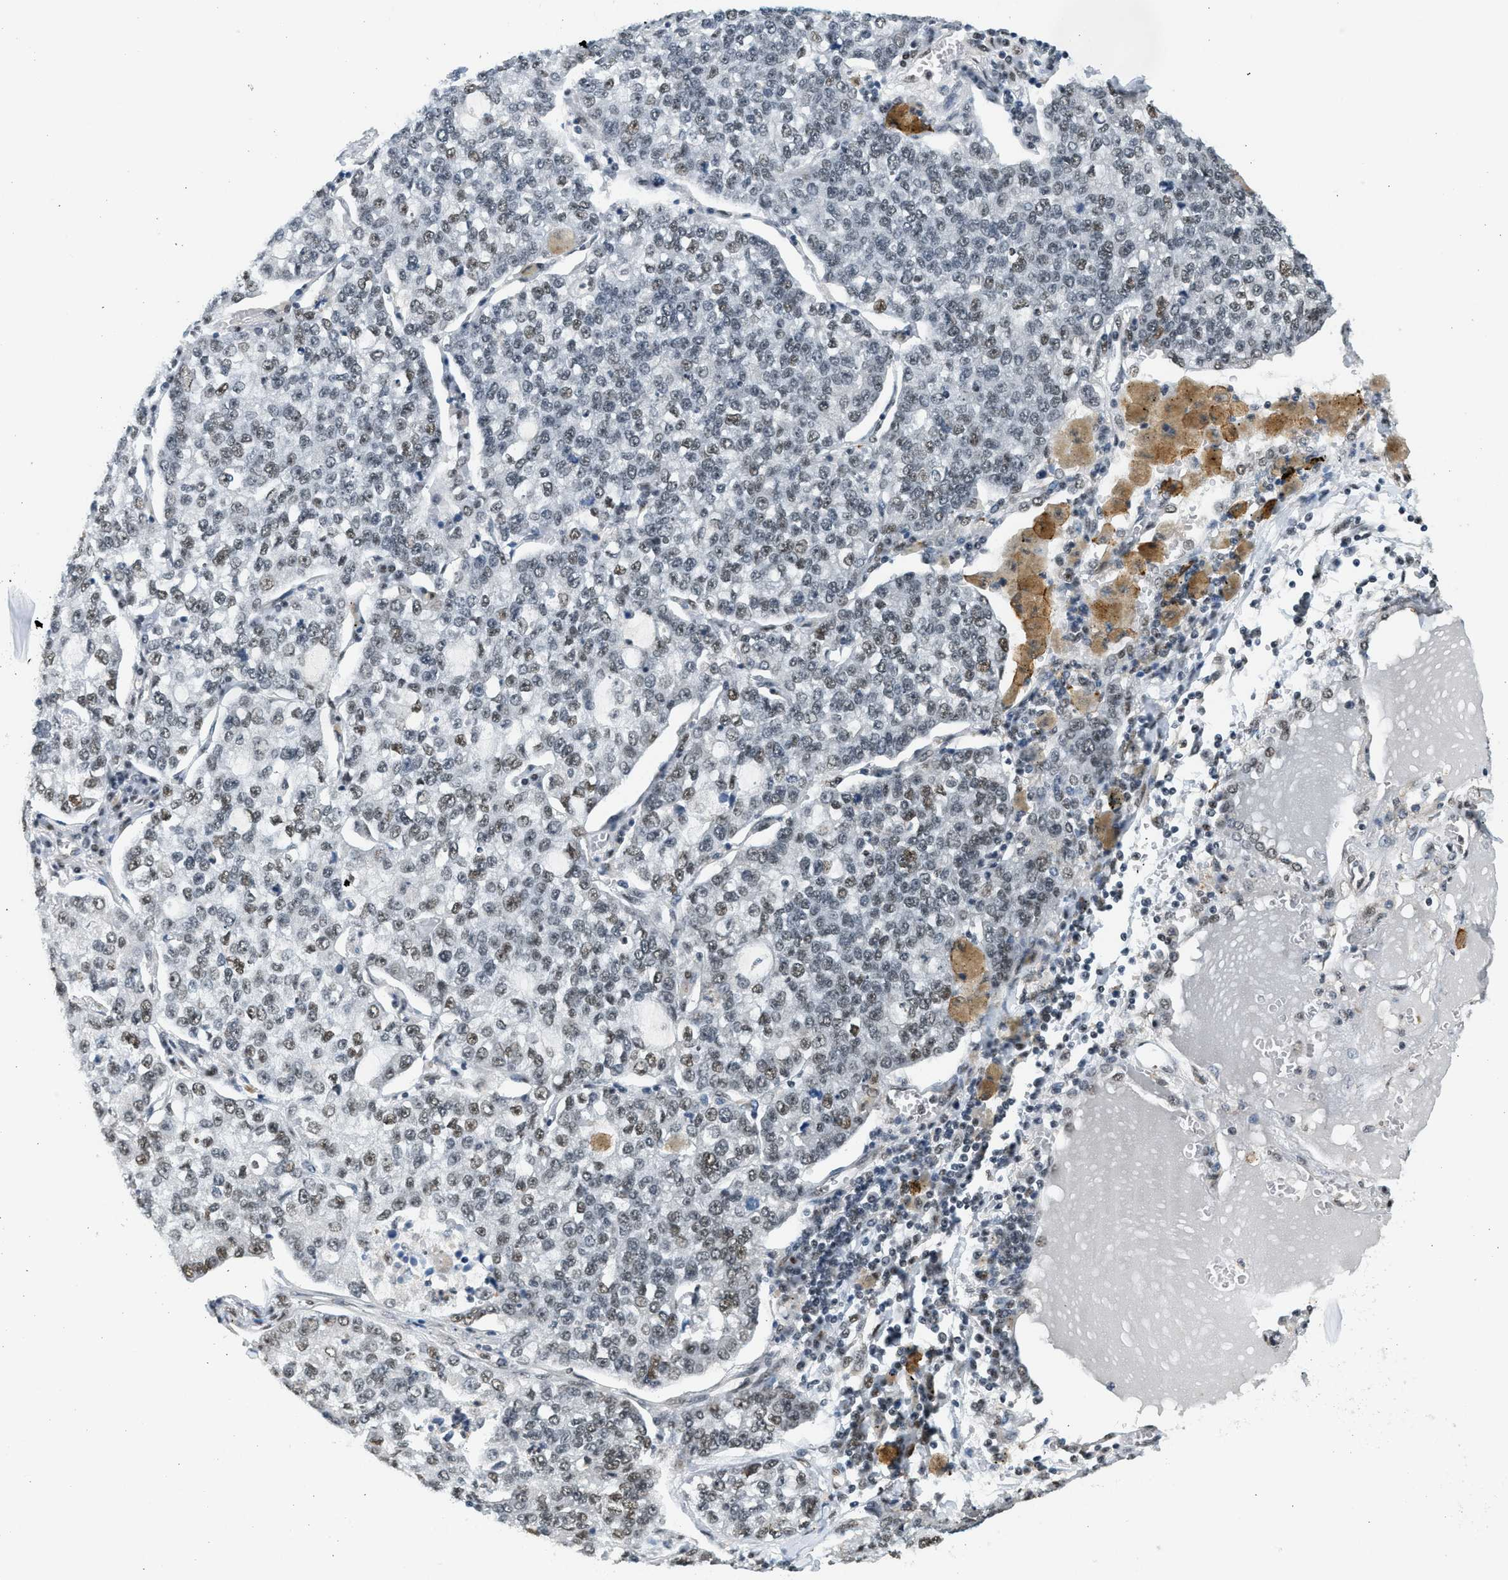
{"staining": {"intensity": "weak", "quantity": "25%-75%", "location": "nuclear"}, "tissue": "lung cancer", "cell_type": "Tumor cells", "image_type": "cancer", "snomed": [{"axis": "morphology", "description": "Adenocarcinoma, NOS"}, {"axis": "topography", "description": "Lung"}], "caption": "This histopathology image shows IHC staining of lung cancer (adenocarcinoma), with low weak nuclear staining in about 25%-75% of tumor cells.", "gene": "HIPK1", "patient": {"sex": "male", "age": 49}}